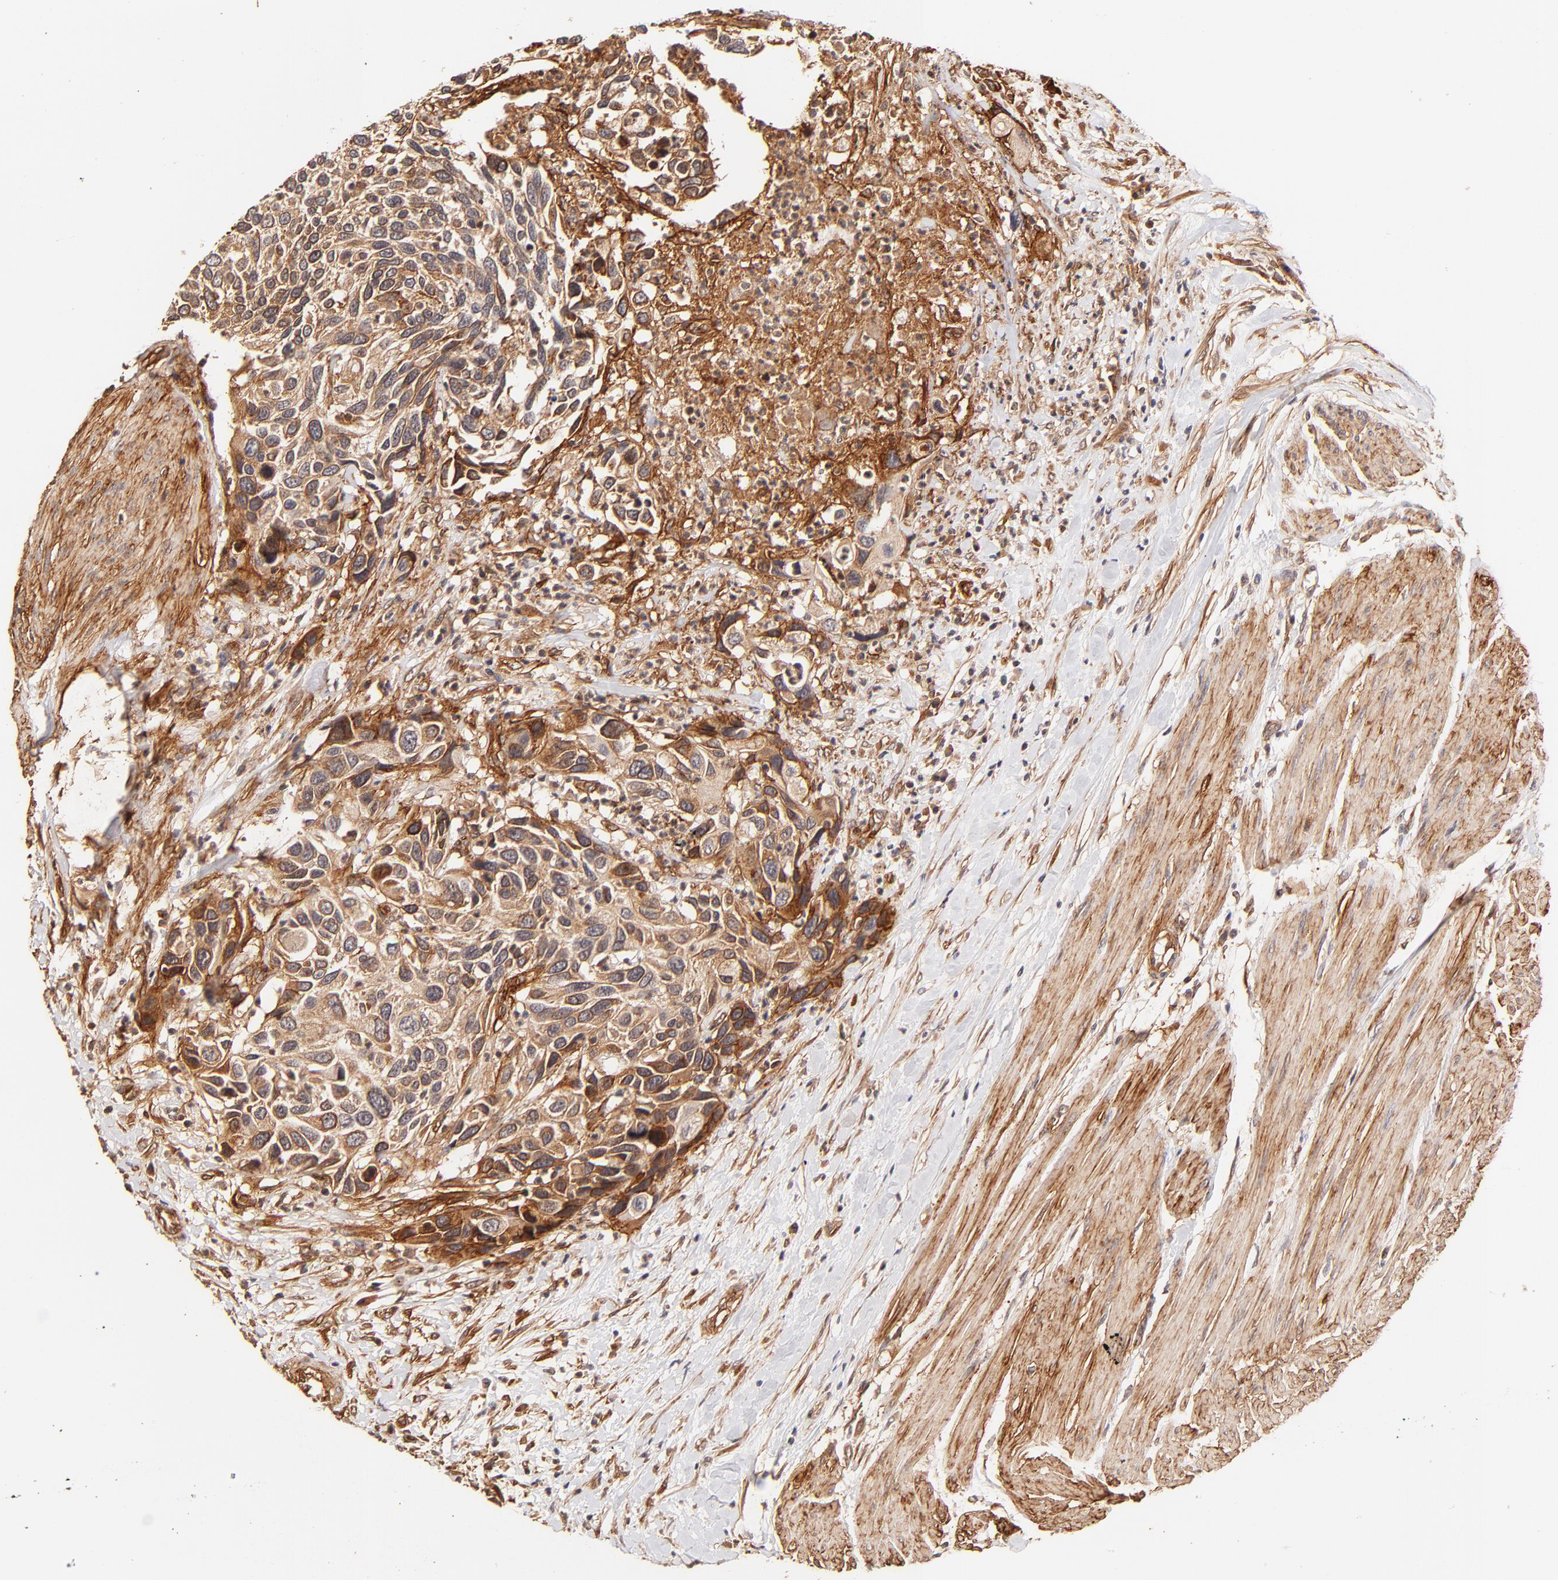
{"staining": {"intensity": "strong", "quantity": ">75%", "location": "cytoplasmic/membranous"}, "tissue": "urothelial cancer", "cell_type": "Tumor cells", "image_type": "cancer", "snomed": [{"axis": "morphology", "description": "Urothelial carcinoma, High grade"}, {"axis": "topography", "description": "Urinary bladder"}], "caption": "Brown immunohistochemical staining in human urothelial cancer shows strong cytoplasmic/membranous expression in approximately >75% of tumor cells.", "gene": "ITGB1", "patient": {"sex": "male", "age": 66}}